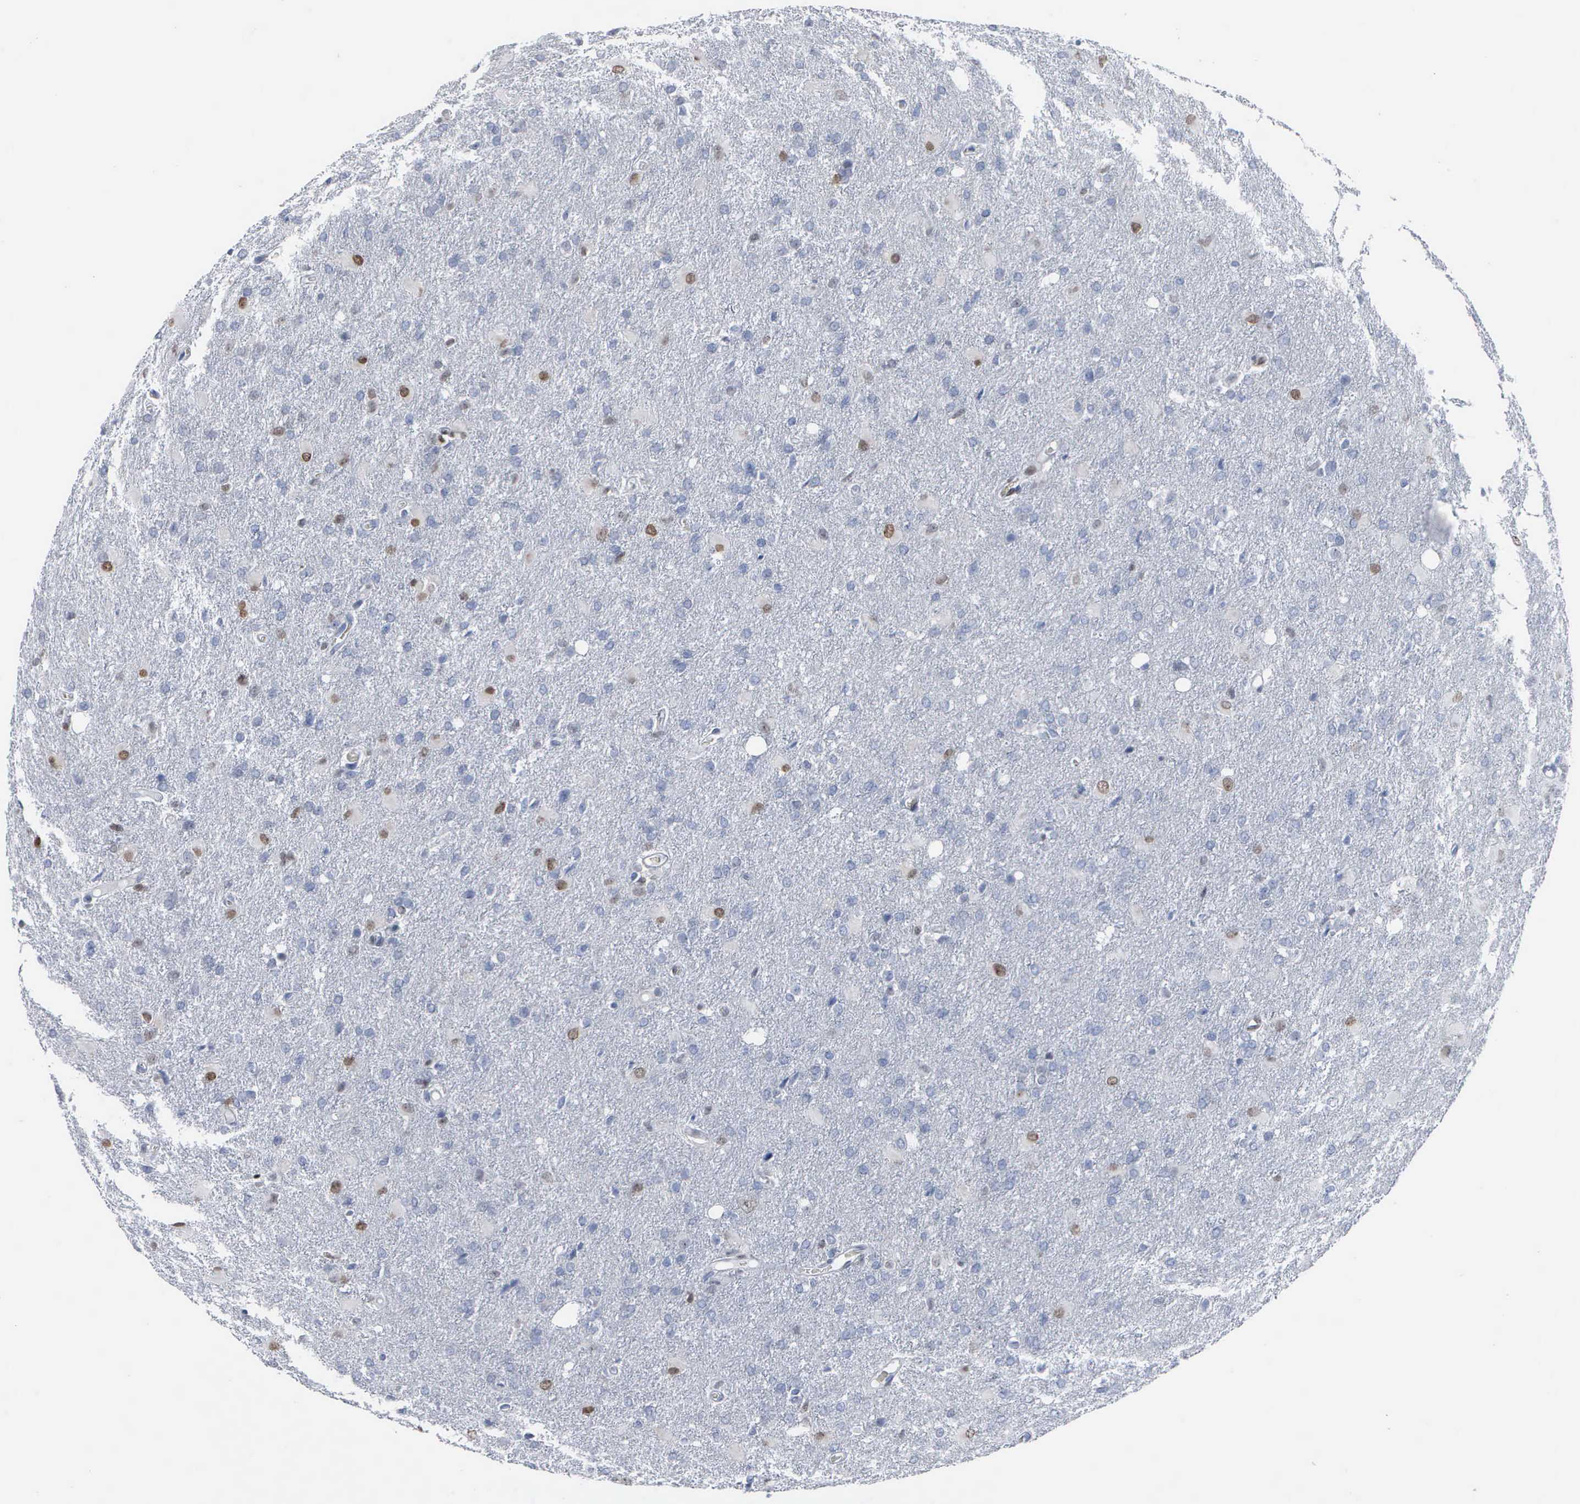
{"staining": {"intensity": "moderate", "quantity": "<25%", "location": "nuclear"}, "tissue": "glioma", "cell_type": "Tumor cells", "image_type": "cancer", "snomed": [{"axis": "morphology", "description": "Glioma, malignant, High grade"}, {"axis": "topography", "description": "Brain"}], "caption": "Immunohistochemistry of human malignant high-grade glioma demonstrates low levels of moderate nuclear staining in about <25% of tumor cells.", "gene": "FGF2", "patient": {"sex": "male", "age": 68}}